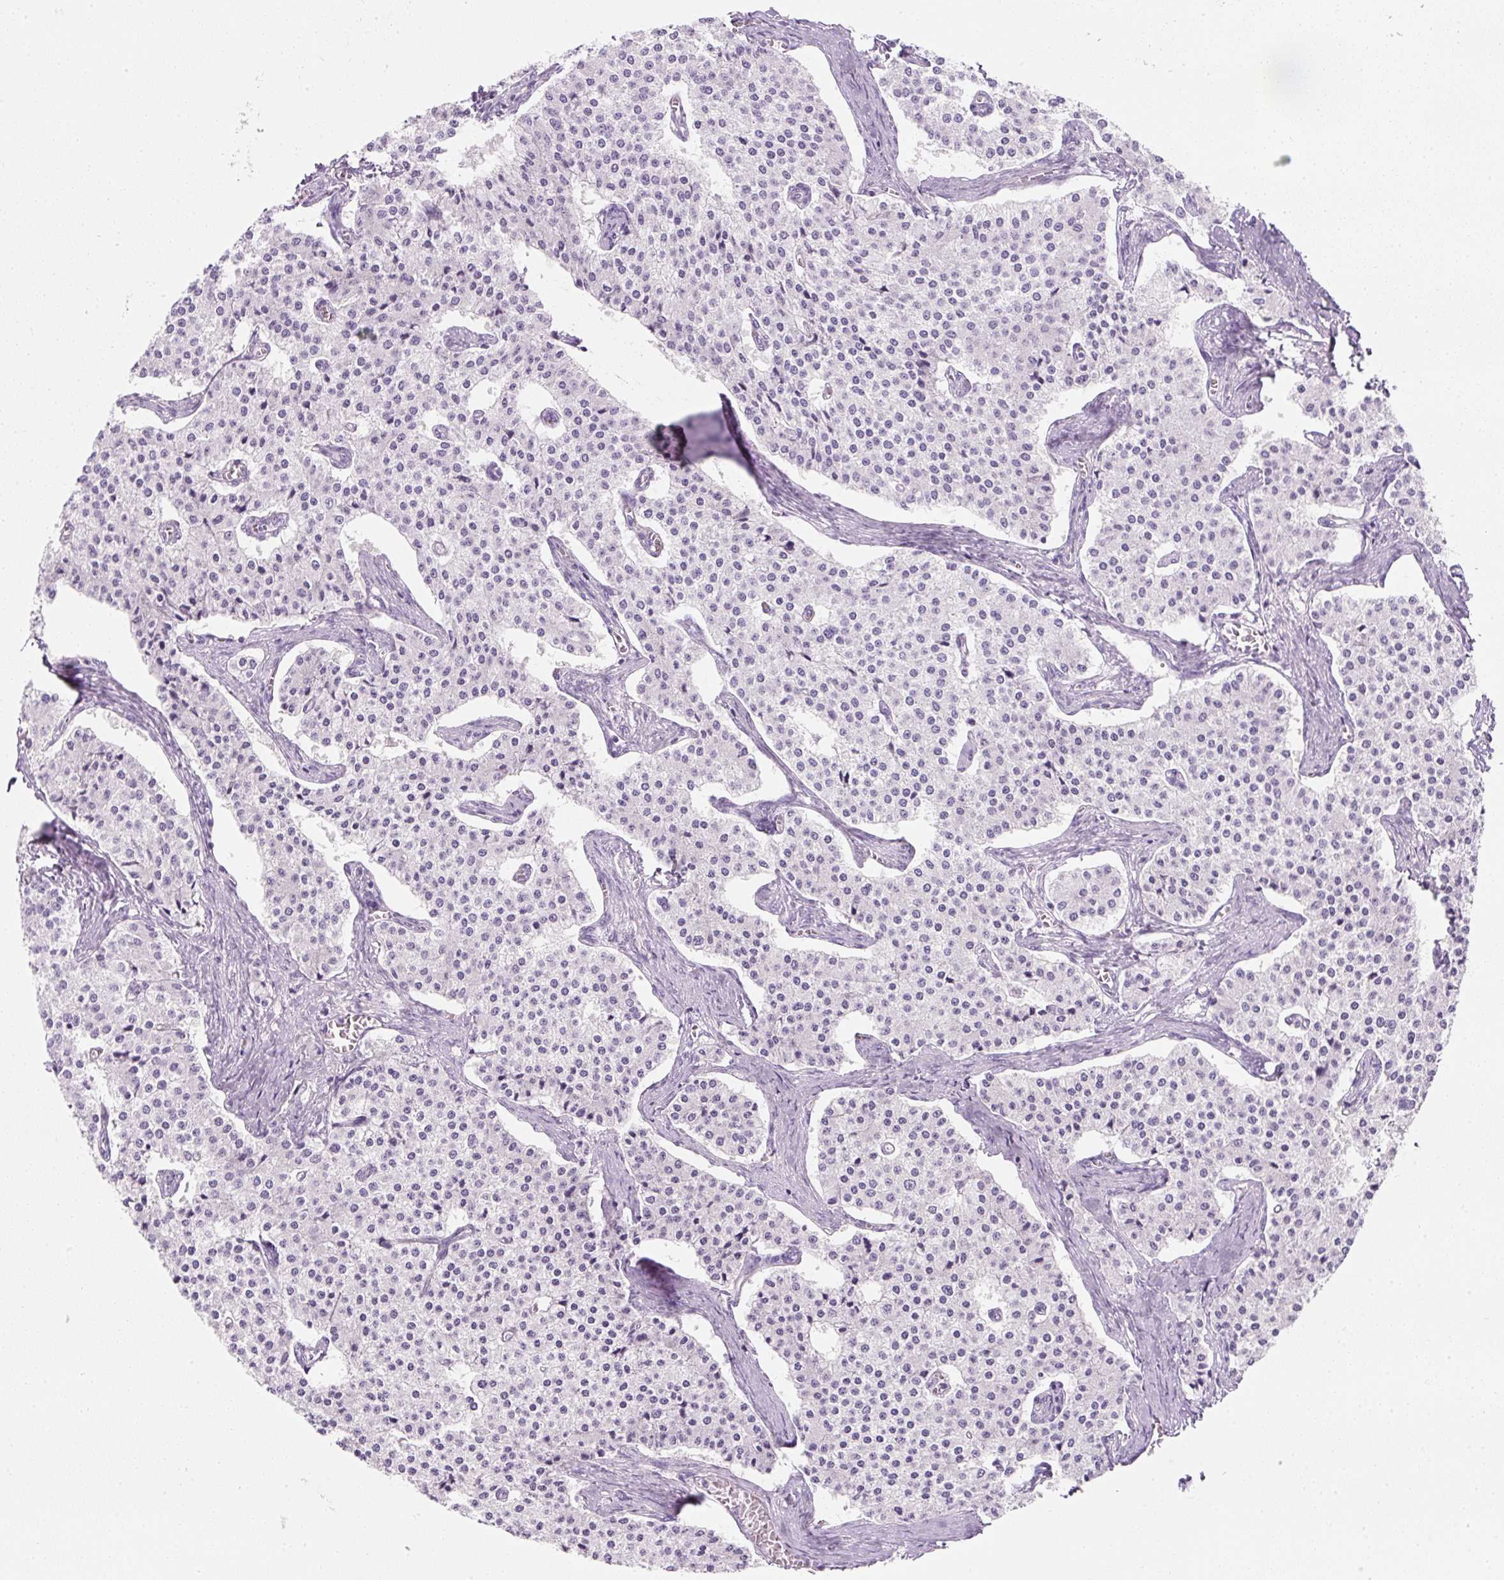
{"staining": {"intensity": "negative", "quantity": "none", "location": "none"}, "tissue": "carcinoid", "cell_type": "Tumor cells", "image_type": "cancer", "snomed": [{"axis": "morphology", "description": "Carcinoid, malignant, NOS"}, {"axis": "topography", "description": "Colon"}], "caption": "An image of human malignant carcinoid is negative for staining in tumor cells.", "gene": "PF4V1", "patient": {"sex": "female", "age": 52}}